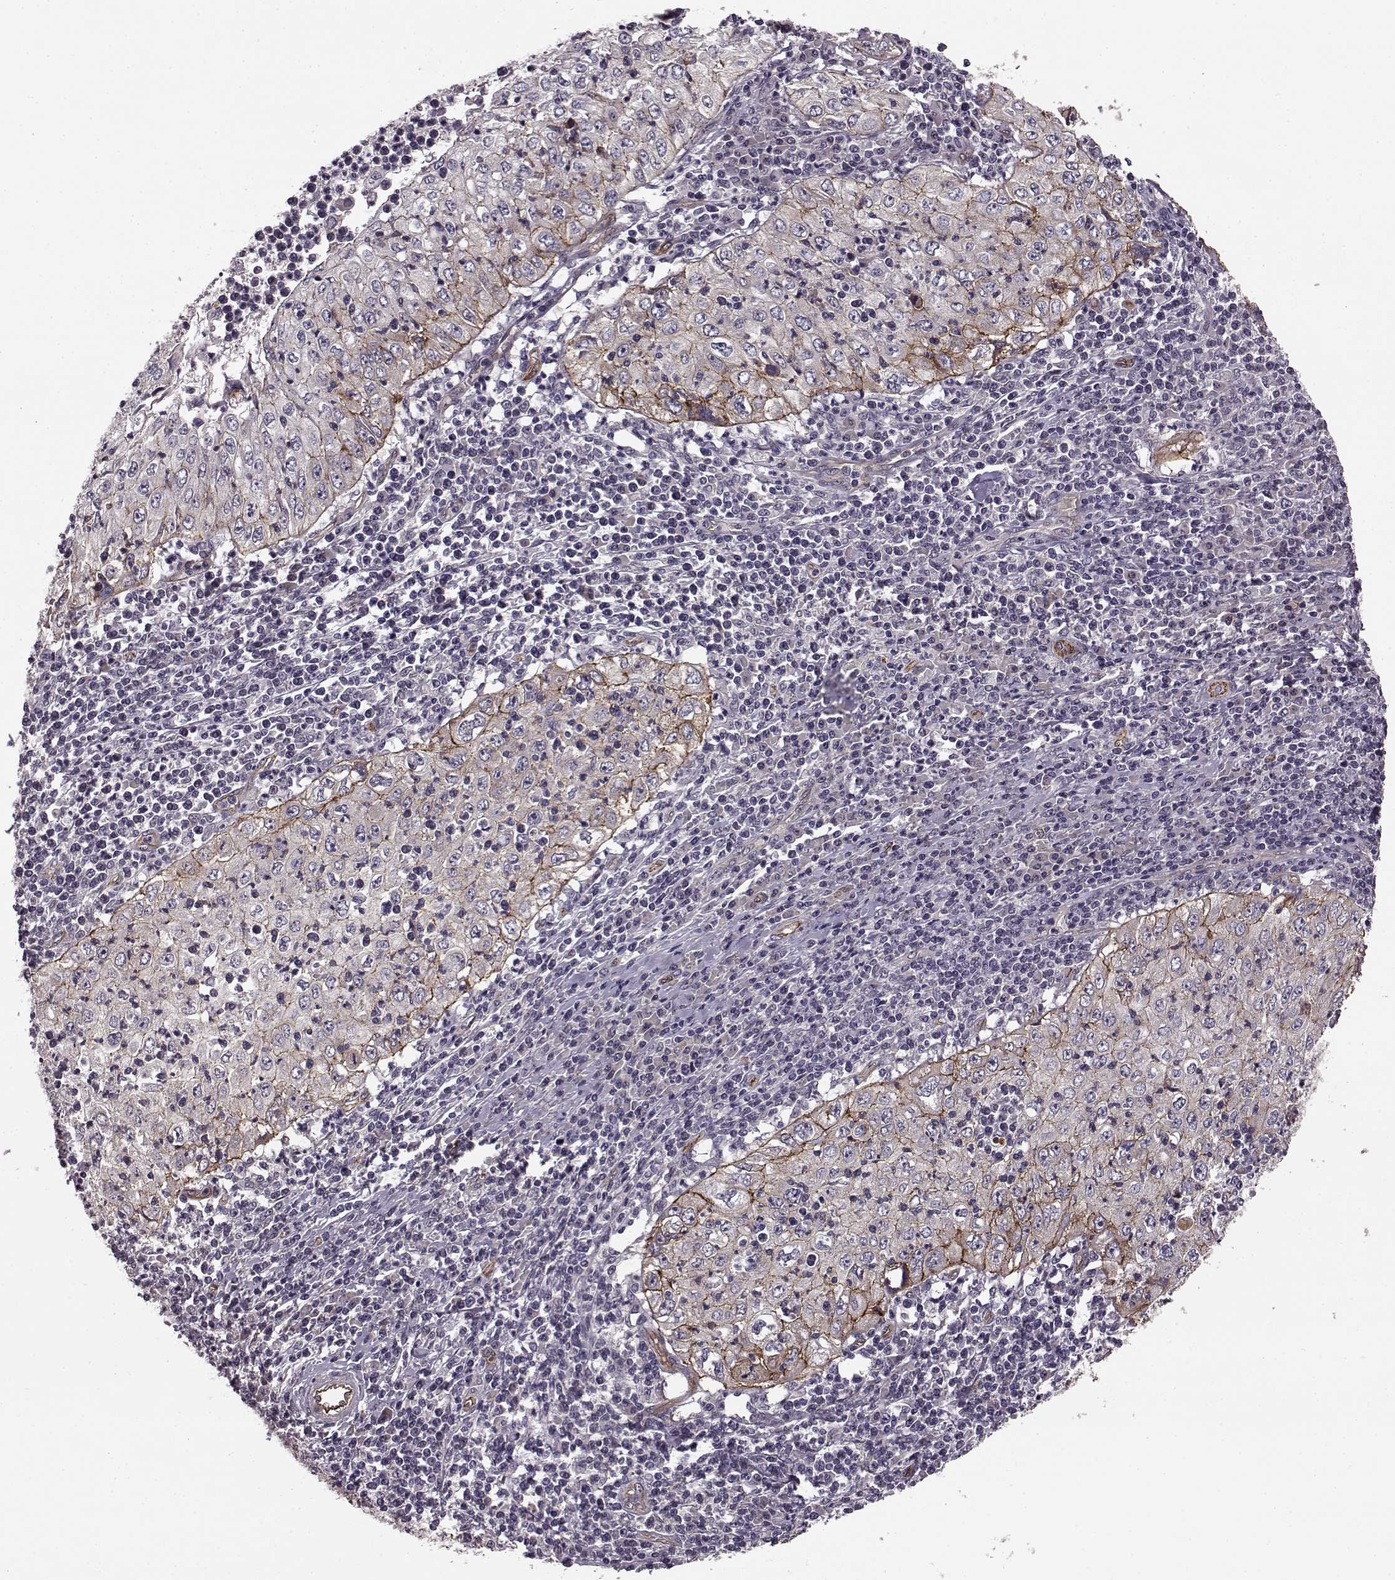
{"staining": {"intensity": "strong", "quantity": "<25%", "location": "cytoplasmic/membranous"}, "tissue": "cervical cancer", "cell_type": "Tumor cells", "image_type": "cancer", "snomed": [{"axis": "morphology", "description": "Squamous cell carcinoma, NOS"}, {"axis": "topography", "description": "Cervix"}], "caption": "A micrograph of human squamous cell carcinoma (cervical) stained for a protein shows strong cytoplasmic/membranous brown staining in tumor cells.", "gene": "SYNPO", "patient": {"sex": "female", "age": 24}}